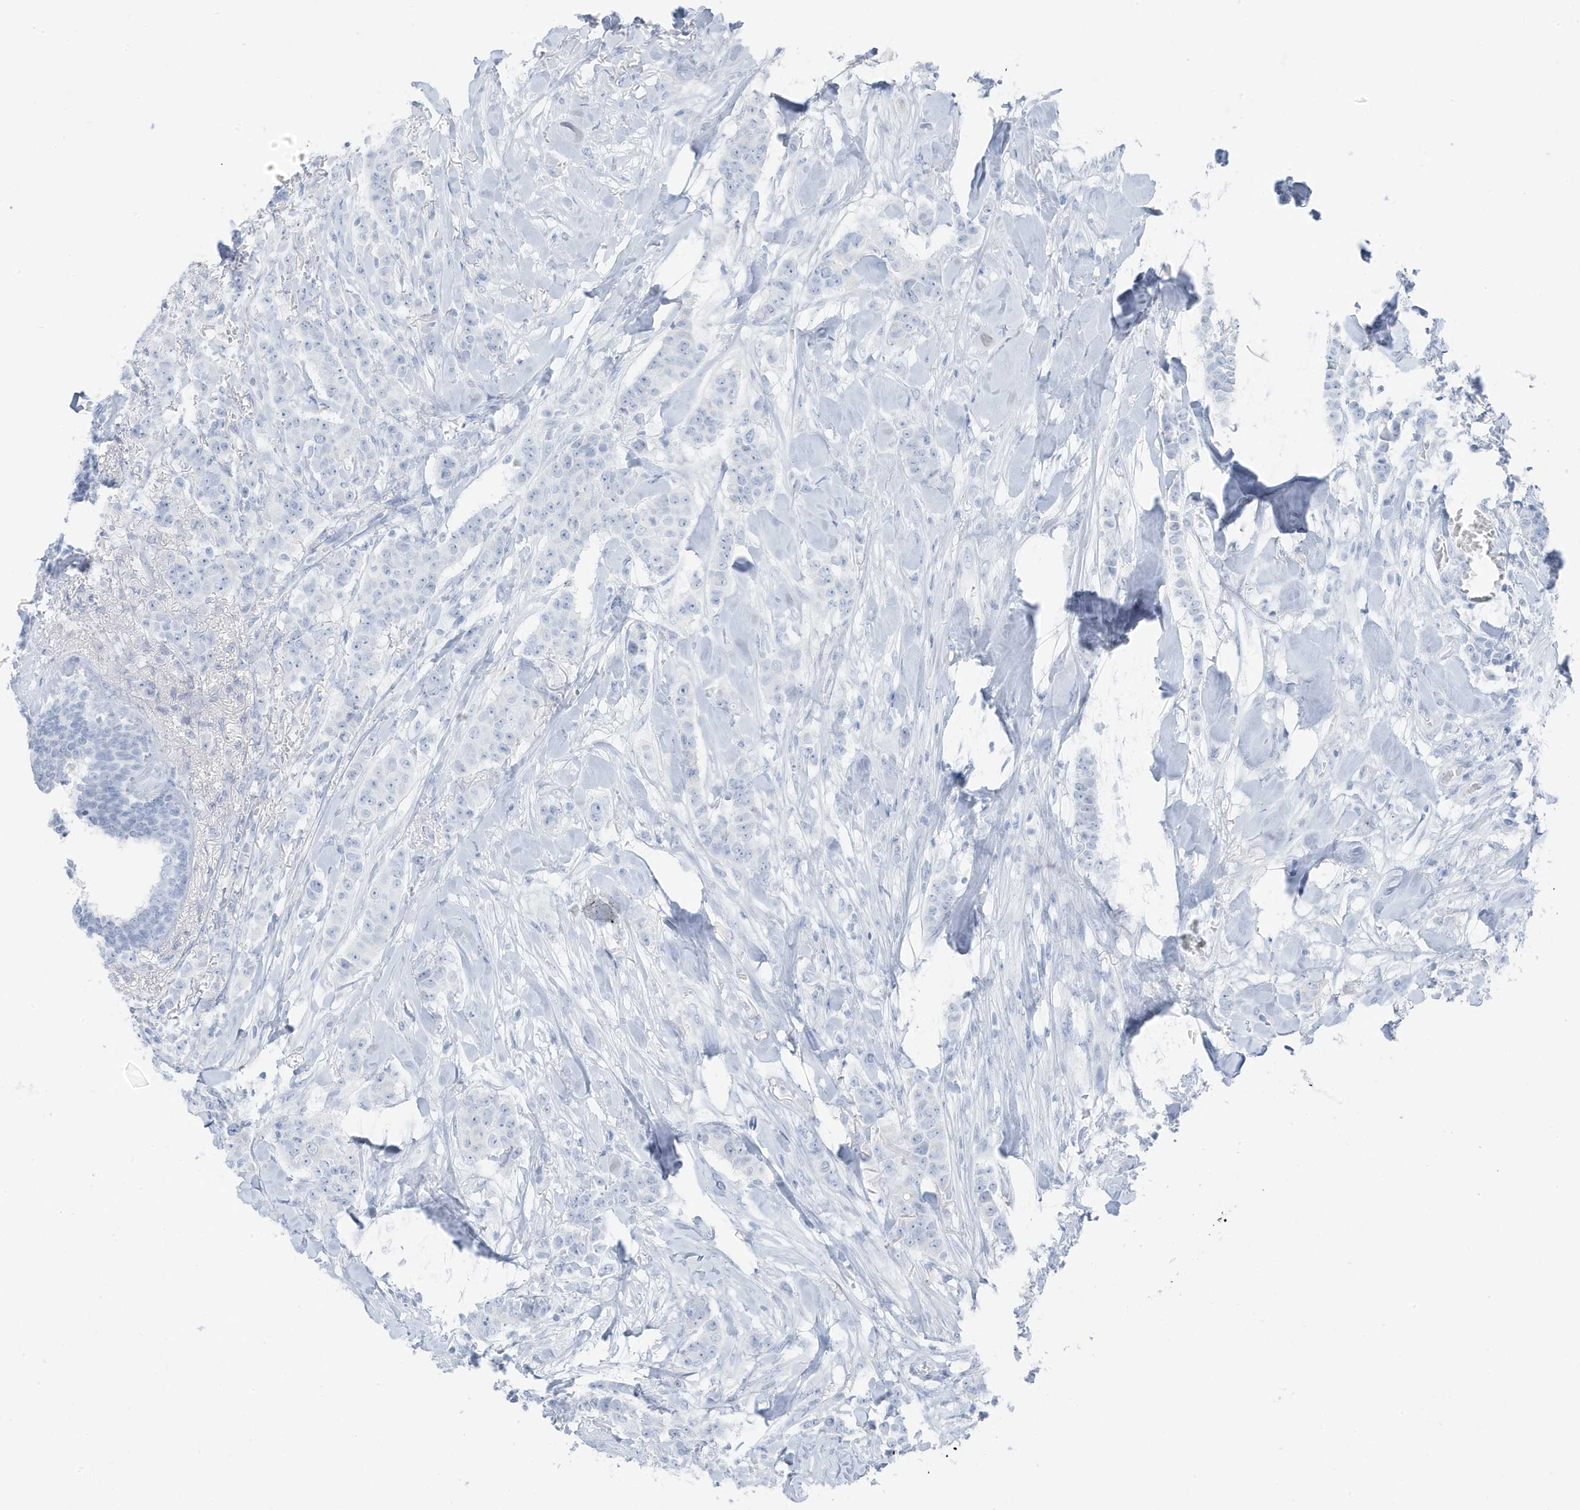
{"staining": {"intensity": "negative", "quantity": "none", "location": "none"}, "tissue": "breast cancer", "cell_type": "Tumor cells", "image_type": "cancer", "snomed": [{"axis": "morphology", "description": "Duct carcinoma"}, {"axis": "topography", "description": "Breast"}], "caption": "A micrograph of human invasive ductal carcinoma (breast) is negative for staining in tumor cells.", "gene": "ZFP64", "patient": {"sex": "female", "age": 40}}